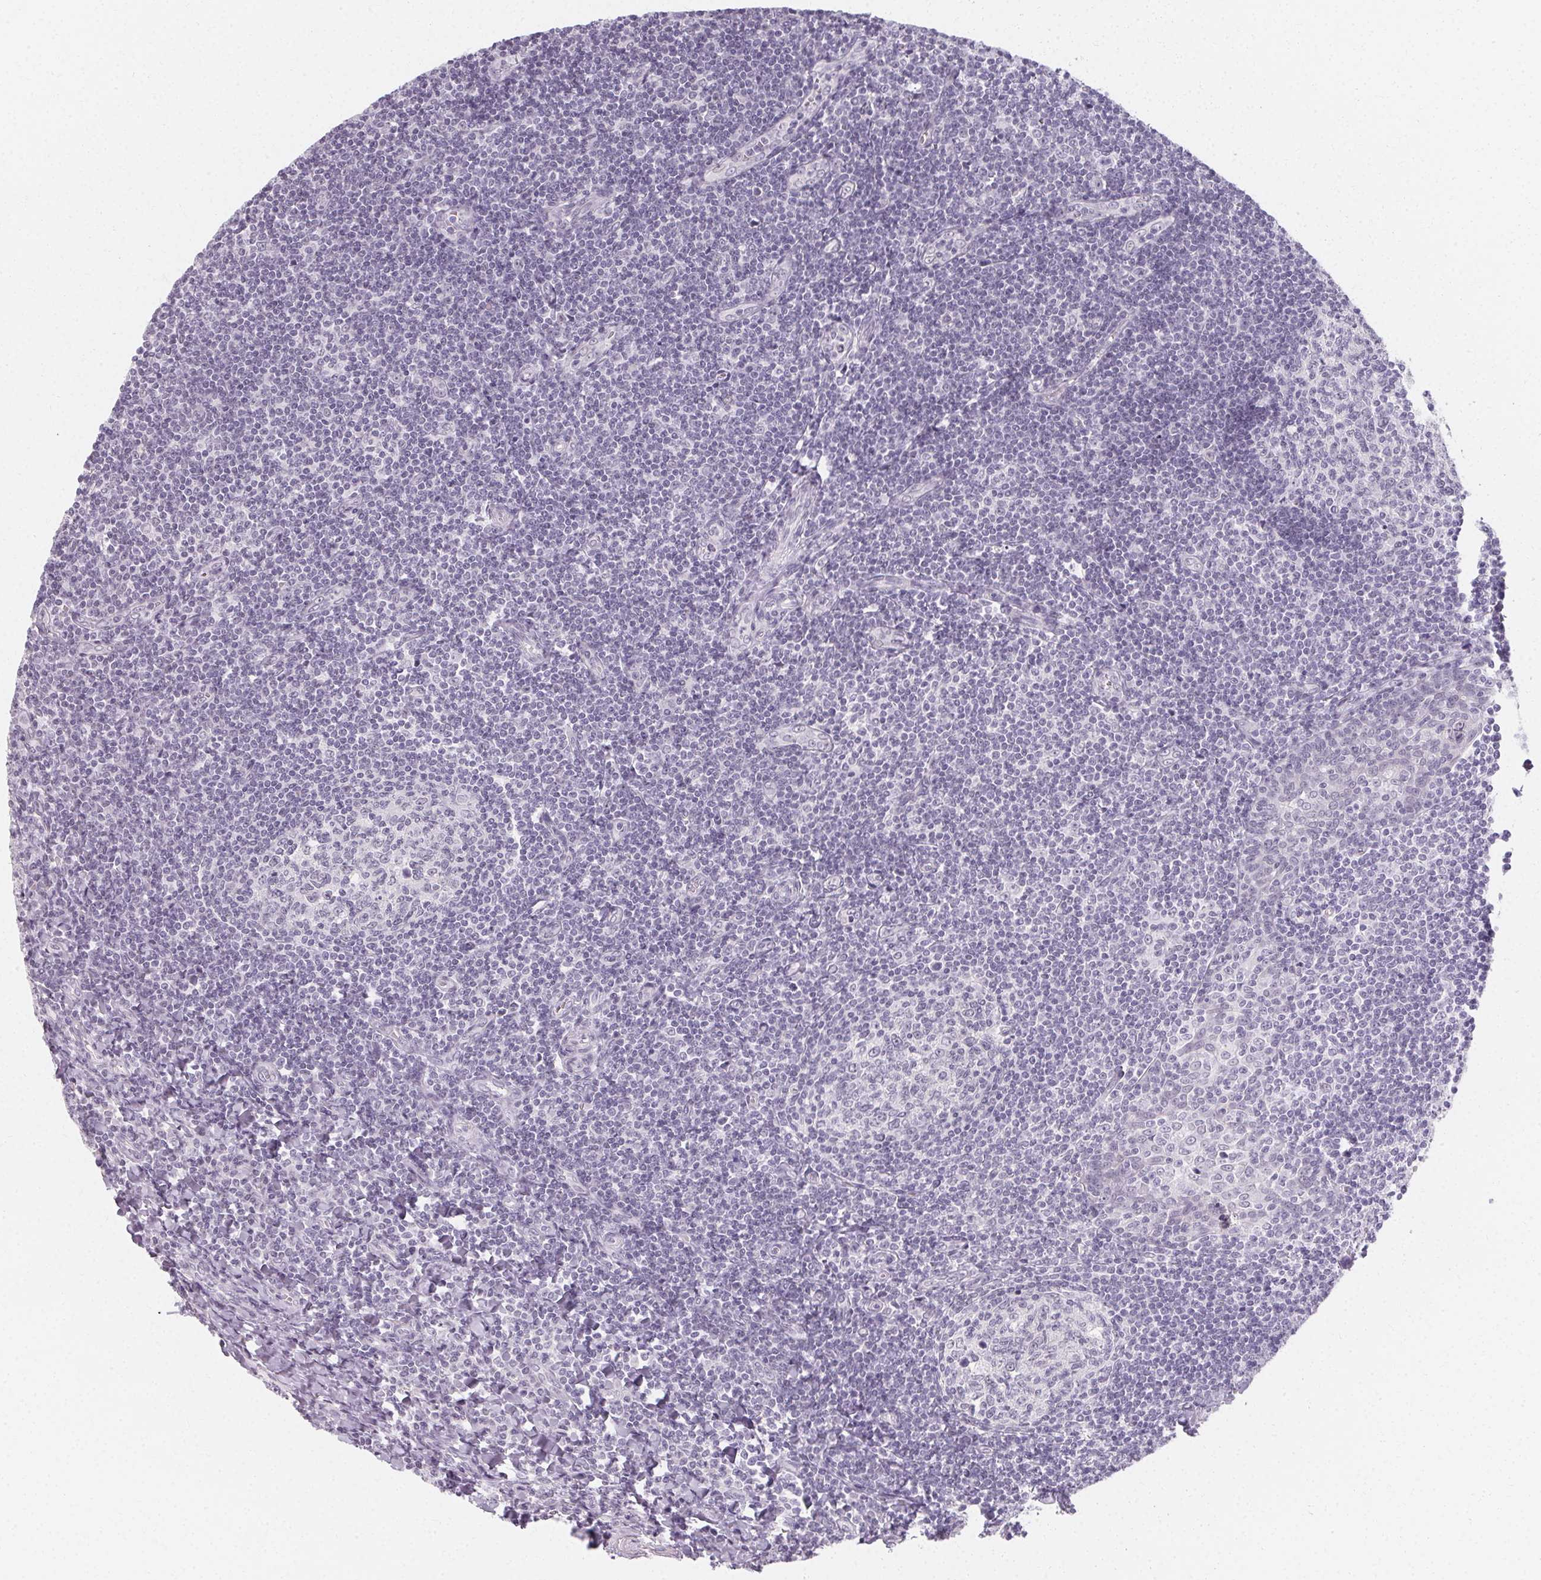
{"staining": {"intensity": "negative", "quantity": "none", "location": "none"}, "tissue": "tonsil", "cell_type": "Germinal center cells", "image_type": "normal", "snomed": [{"axis": "morphology", "description": "Normal tissue, NOS"}, {"axis": "morphology", "description": "Inflammation, NOS"}, {"axis": "topography", "description": "Tonsil"}], "caption": "An immunohistochemistry image of benign tonsil is shown. There is no staining in germinal center cells of tonsil.", "gene": "SYNPR", "patient": {"sex": "female", "age": 31}}